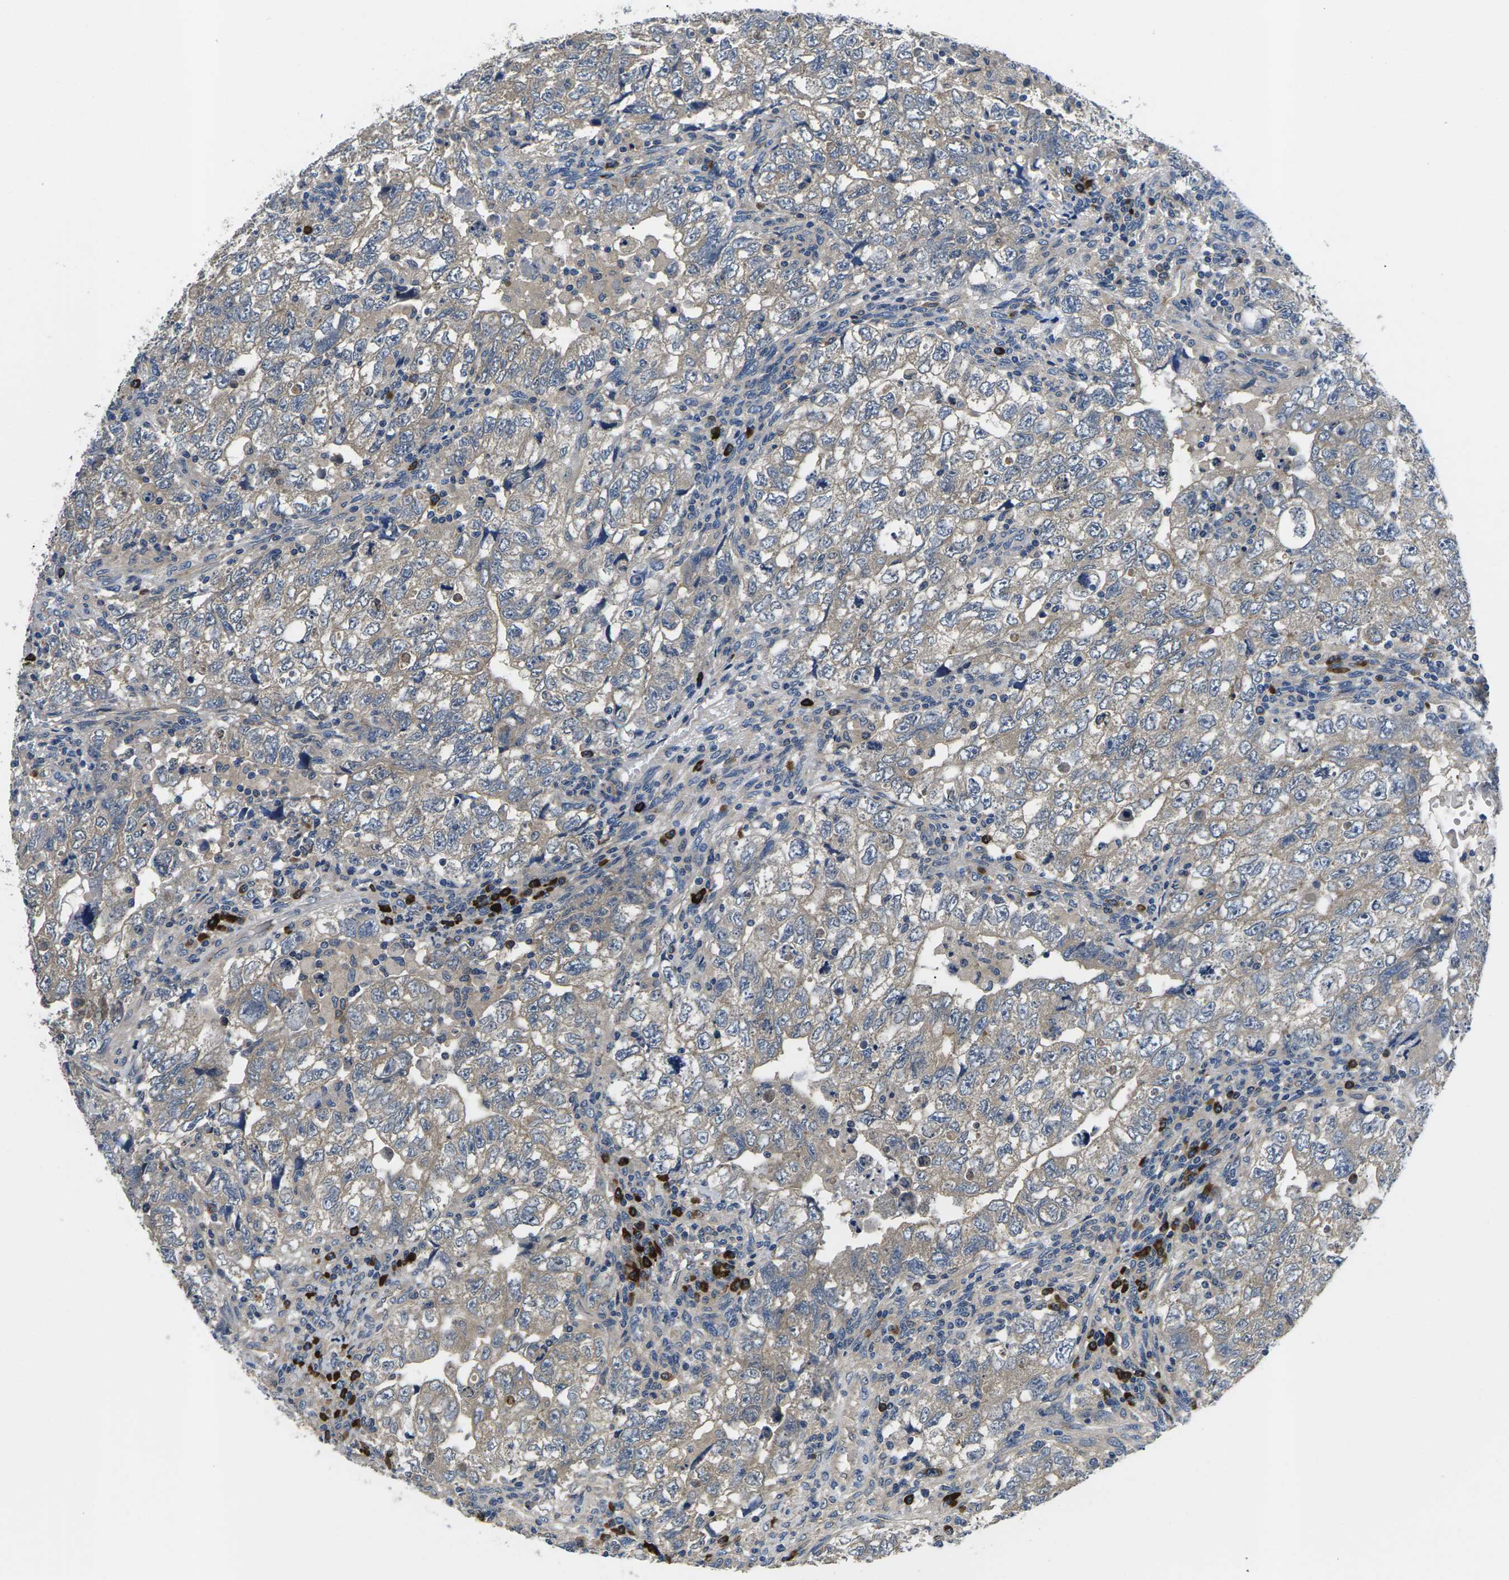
{"staining": {"intensity": "weak", "quantity": "25%-75%", "location": "cytoplasmic/membranous"}, "tissue": "testis cancer", "cell_type": "Tumor cells", "image_type": "cancer", "snomed": [{"axis": "morphology", "description": "Seminoma, NOS"}, {"axis": "topography", "description": "Testis"}], "caption": "High-magnification brightfield microscopy of testis seminoma stained with DAB (brown) and counterstained with hematoxylin (blue). tumor cells exhibit weak cytoplasmic/membranous positivity is identified in approximately25%-75% of cells.", "gene": "PLCE1", "patient": {"sex": "male", "age": 22}}